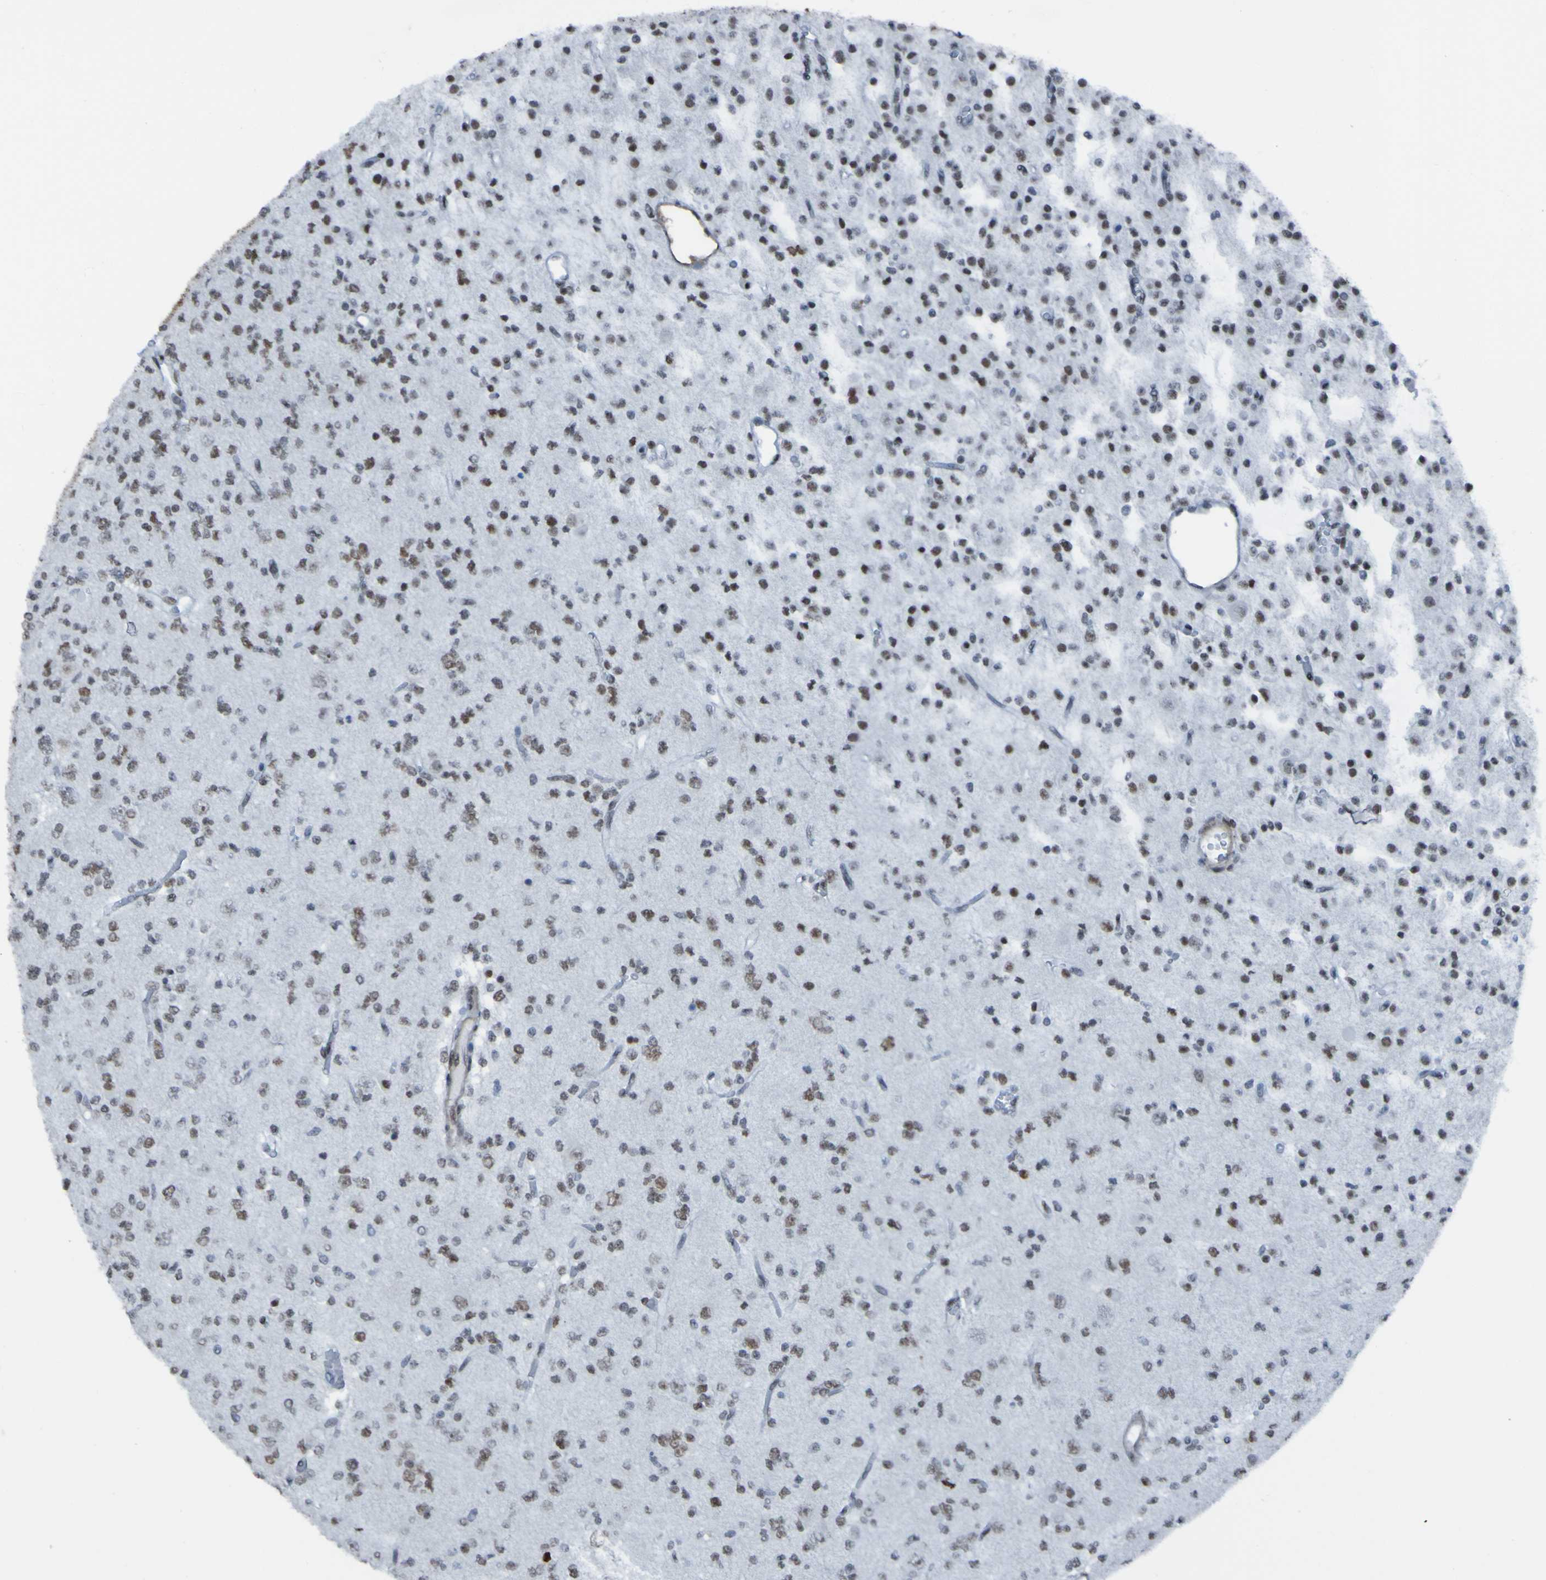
{"staining": {"intensity": "strong", "quantity": "25%-75%", "location": "nuclear"}, "tissue": "glioma", "cell_type": "Tumor cells", "image_type": "cancer", "snomed": [{"axis": "morphology", "description": "Glioma, malignant, Low grade"}, {"axis": "topography", "description": "Brain"}], "caption": "A photomicrograph of human glioma stained for a protein demonstrates strong nuclear brown staining in tumor cells. Using DAB (3,3'-diaminobenzidine) (brown) and hematoxylin (blue) stains, captured at high magnification using brightfield microscopy.", "gene": "PHF2", "patient": {"sex": "male", "age": 38}}